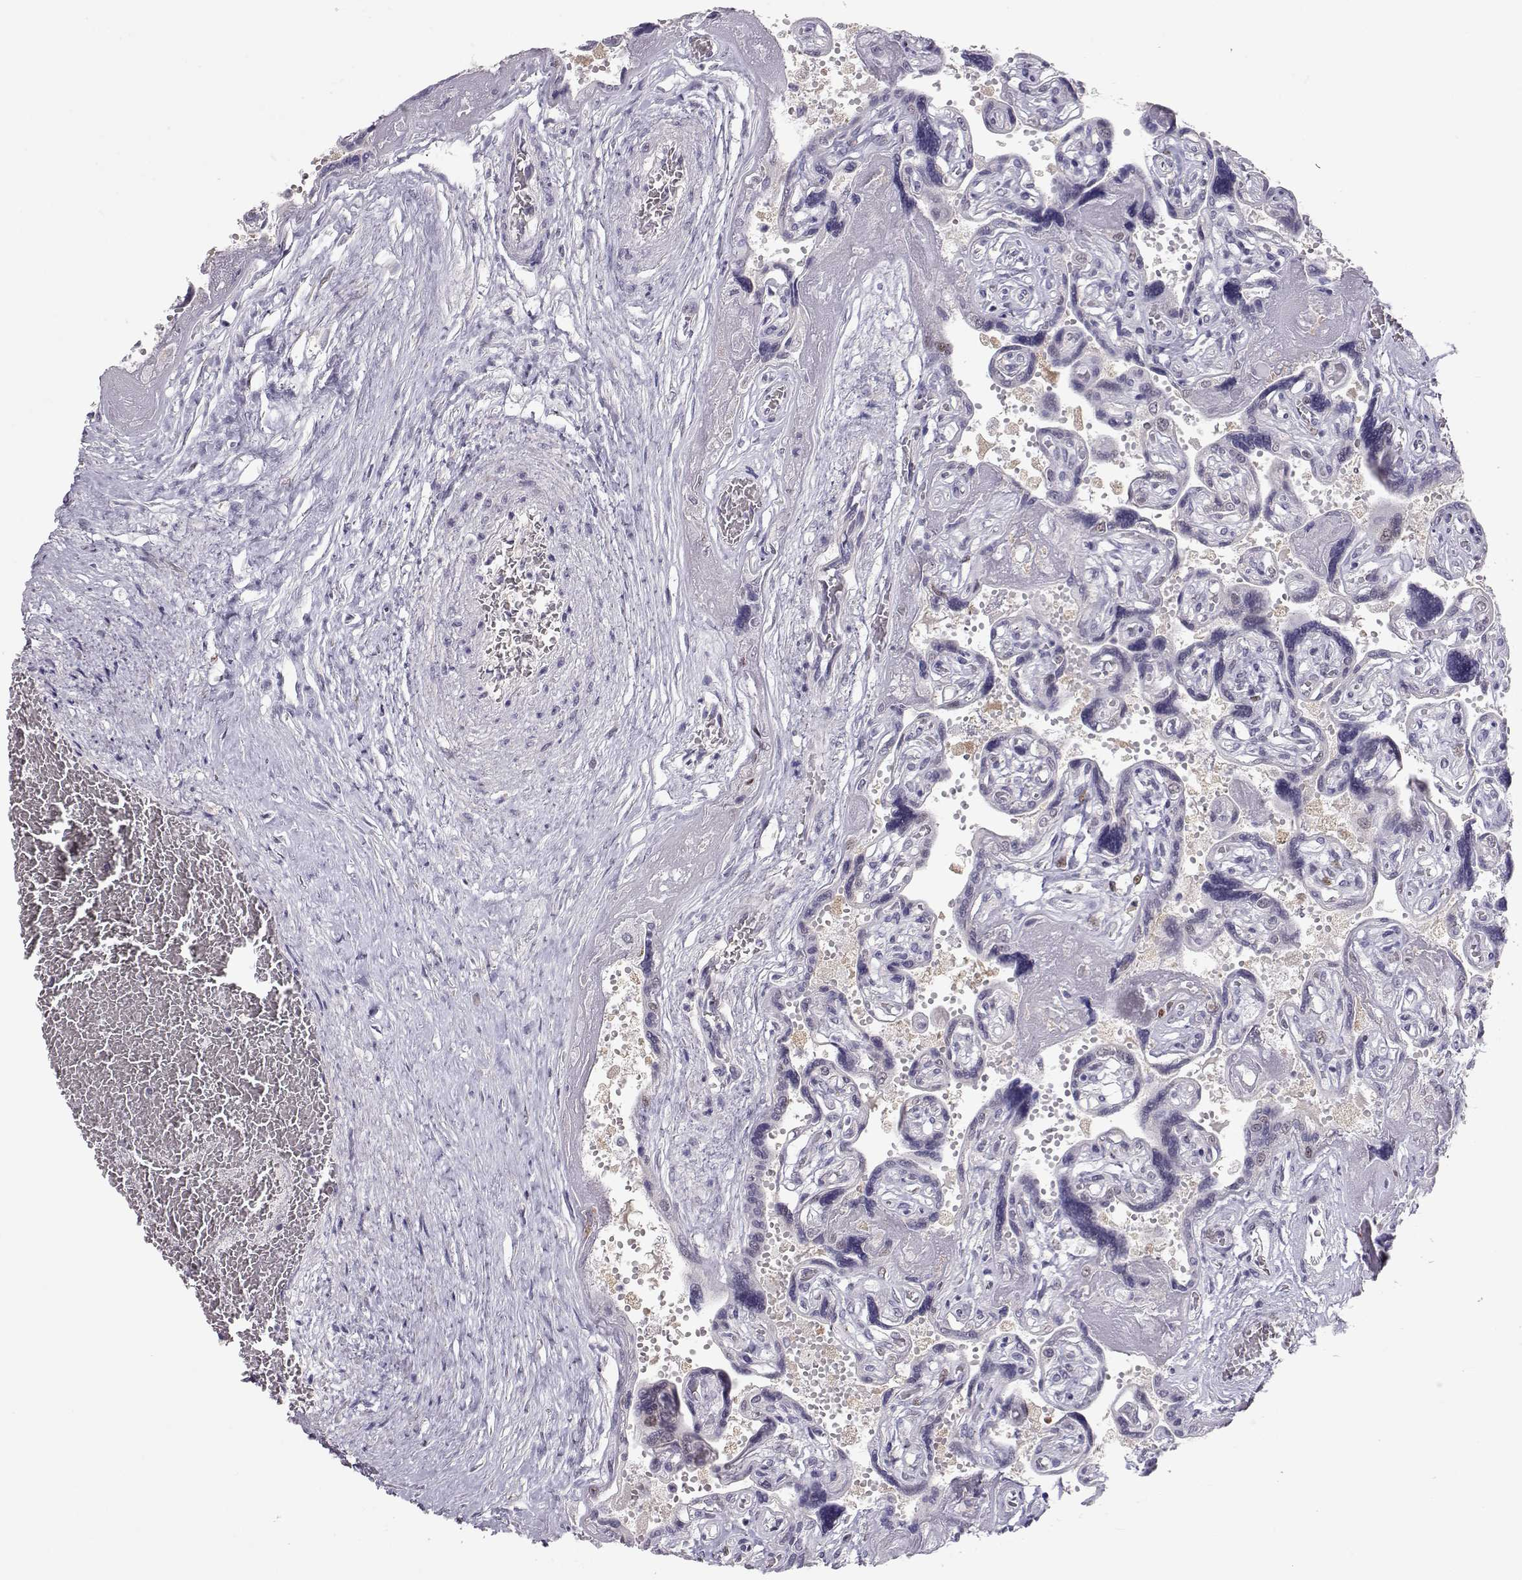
{"staining": {"intensity": "negative", "quantity": "none", "location": "none"}, "tissue": "placenta", "cell_type": "Decidual cells", "image_type": "normal", "snomed": [{"axis": "morphology", "description": "Normal tissue, NOS"}, {"axis": "topography", "description": "Placenta"}], "caption": "The photomicrograph demonstrates no staining of decidual cells in benign placenta.", "gene": "NPVF", "patient": {"sex": "female", "age": 32}}